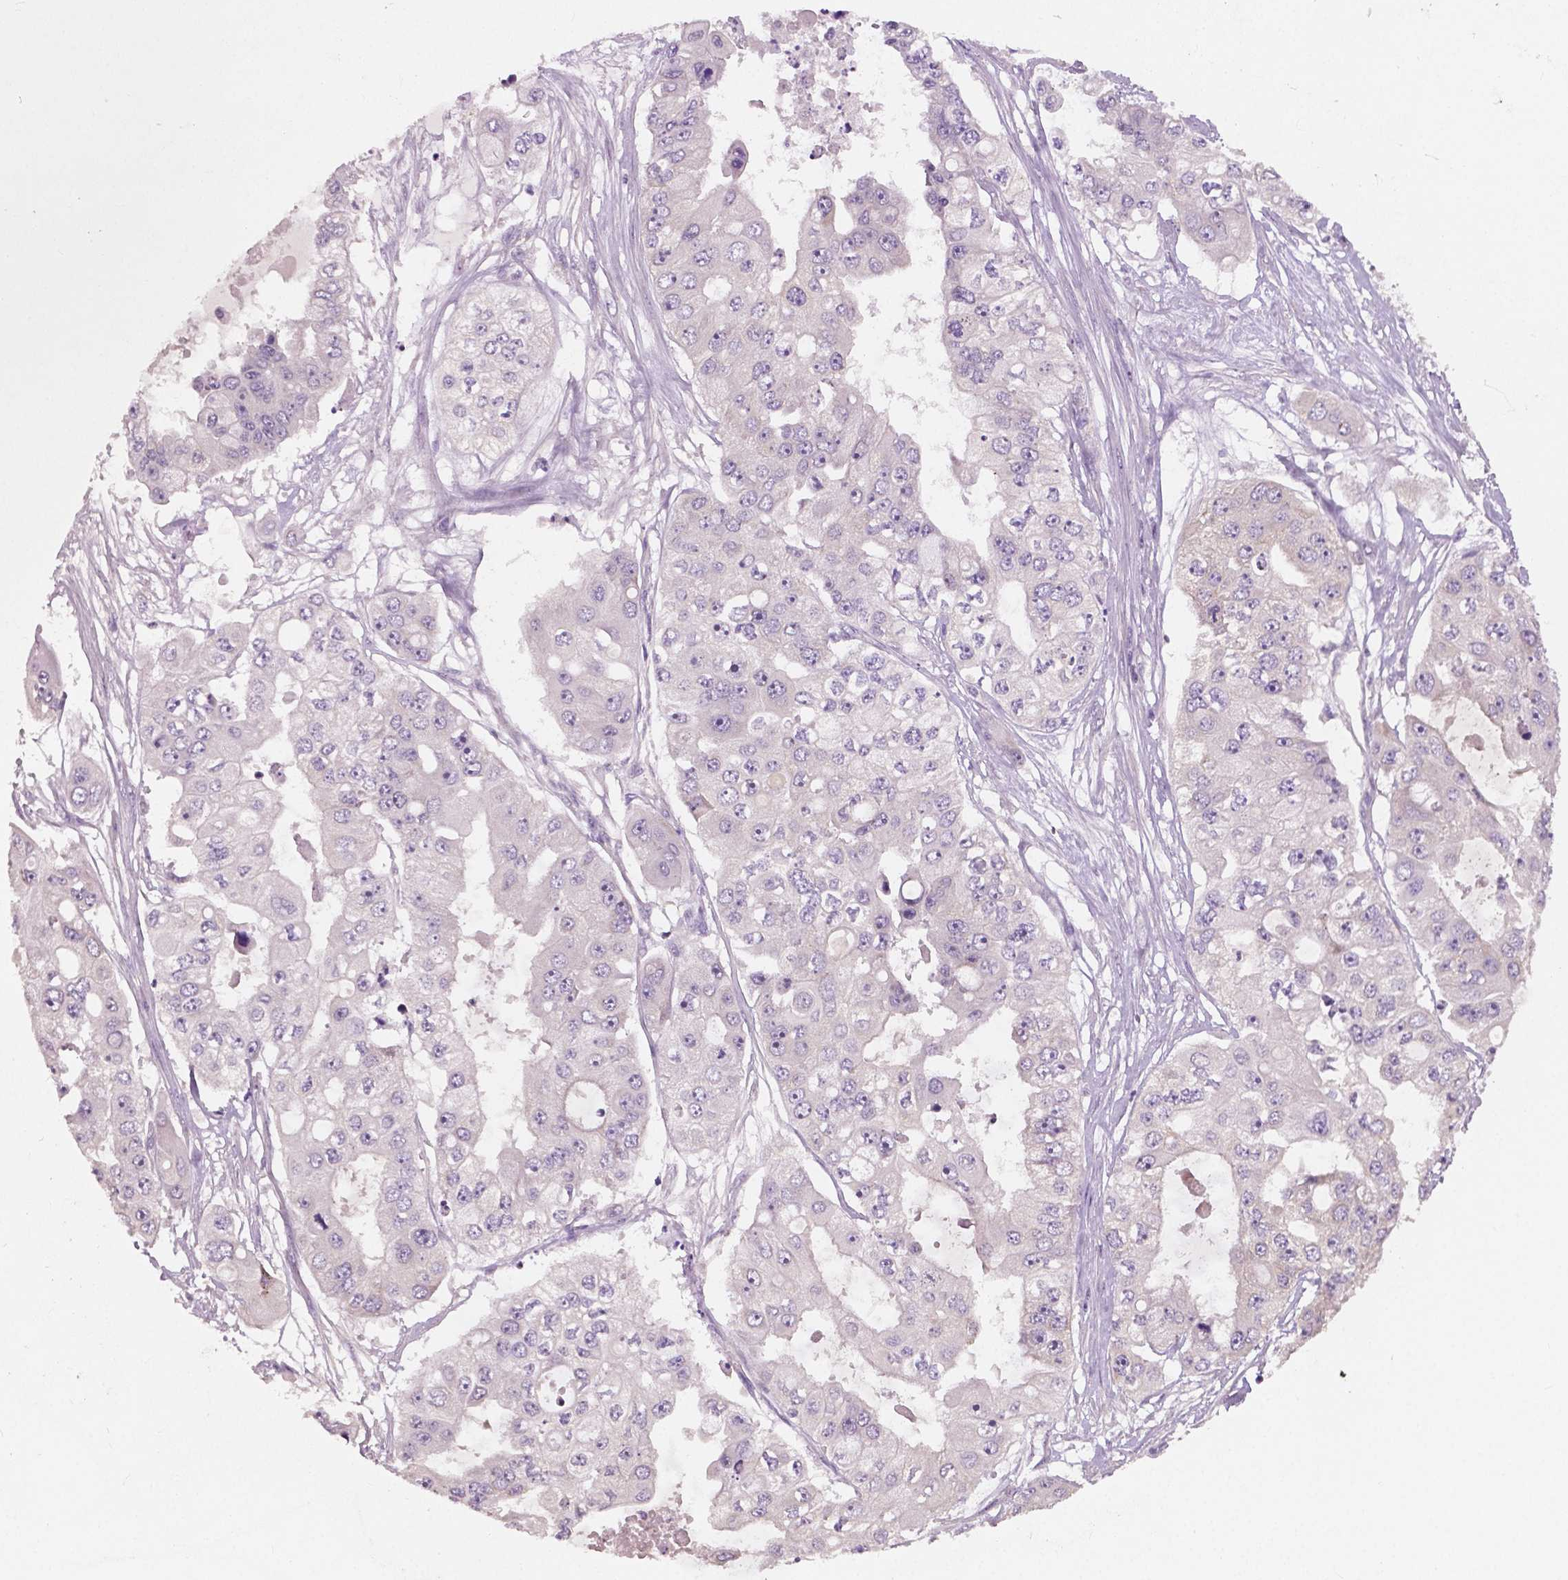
{"staining": {"intensity": "negative", "quantity": "none", "location": "none"}, "tissue": "ovarian cancer", "cell_type": "Tumor cells", "image_type": "cancer", "snomed": [{"axis": "morphology", "description": "Cystadenocarcinoma, serous, NOS"}, {"axis": "topography", "description": "Ovary"}], "caption": "The histopathology image displays no staining of tumor cells in ovarian cancer.", "gene": "LSM14B", "patient": {"sex": "female", "age": 56}}